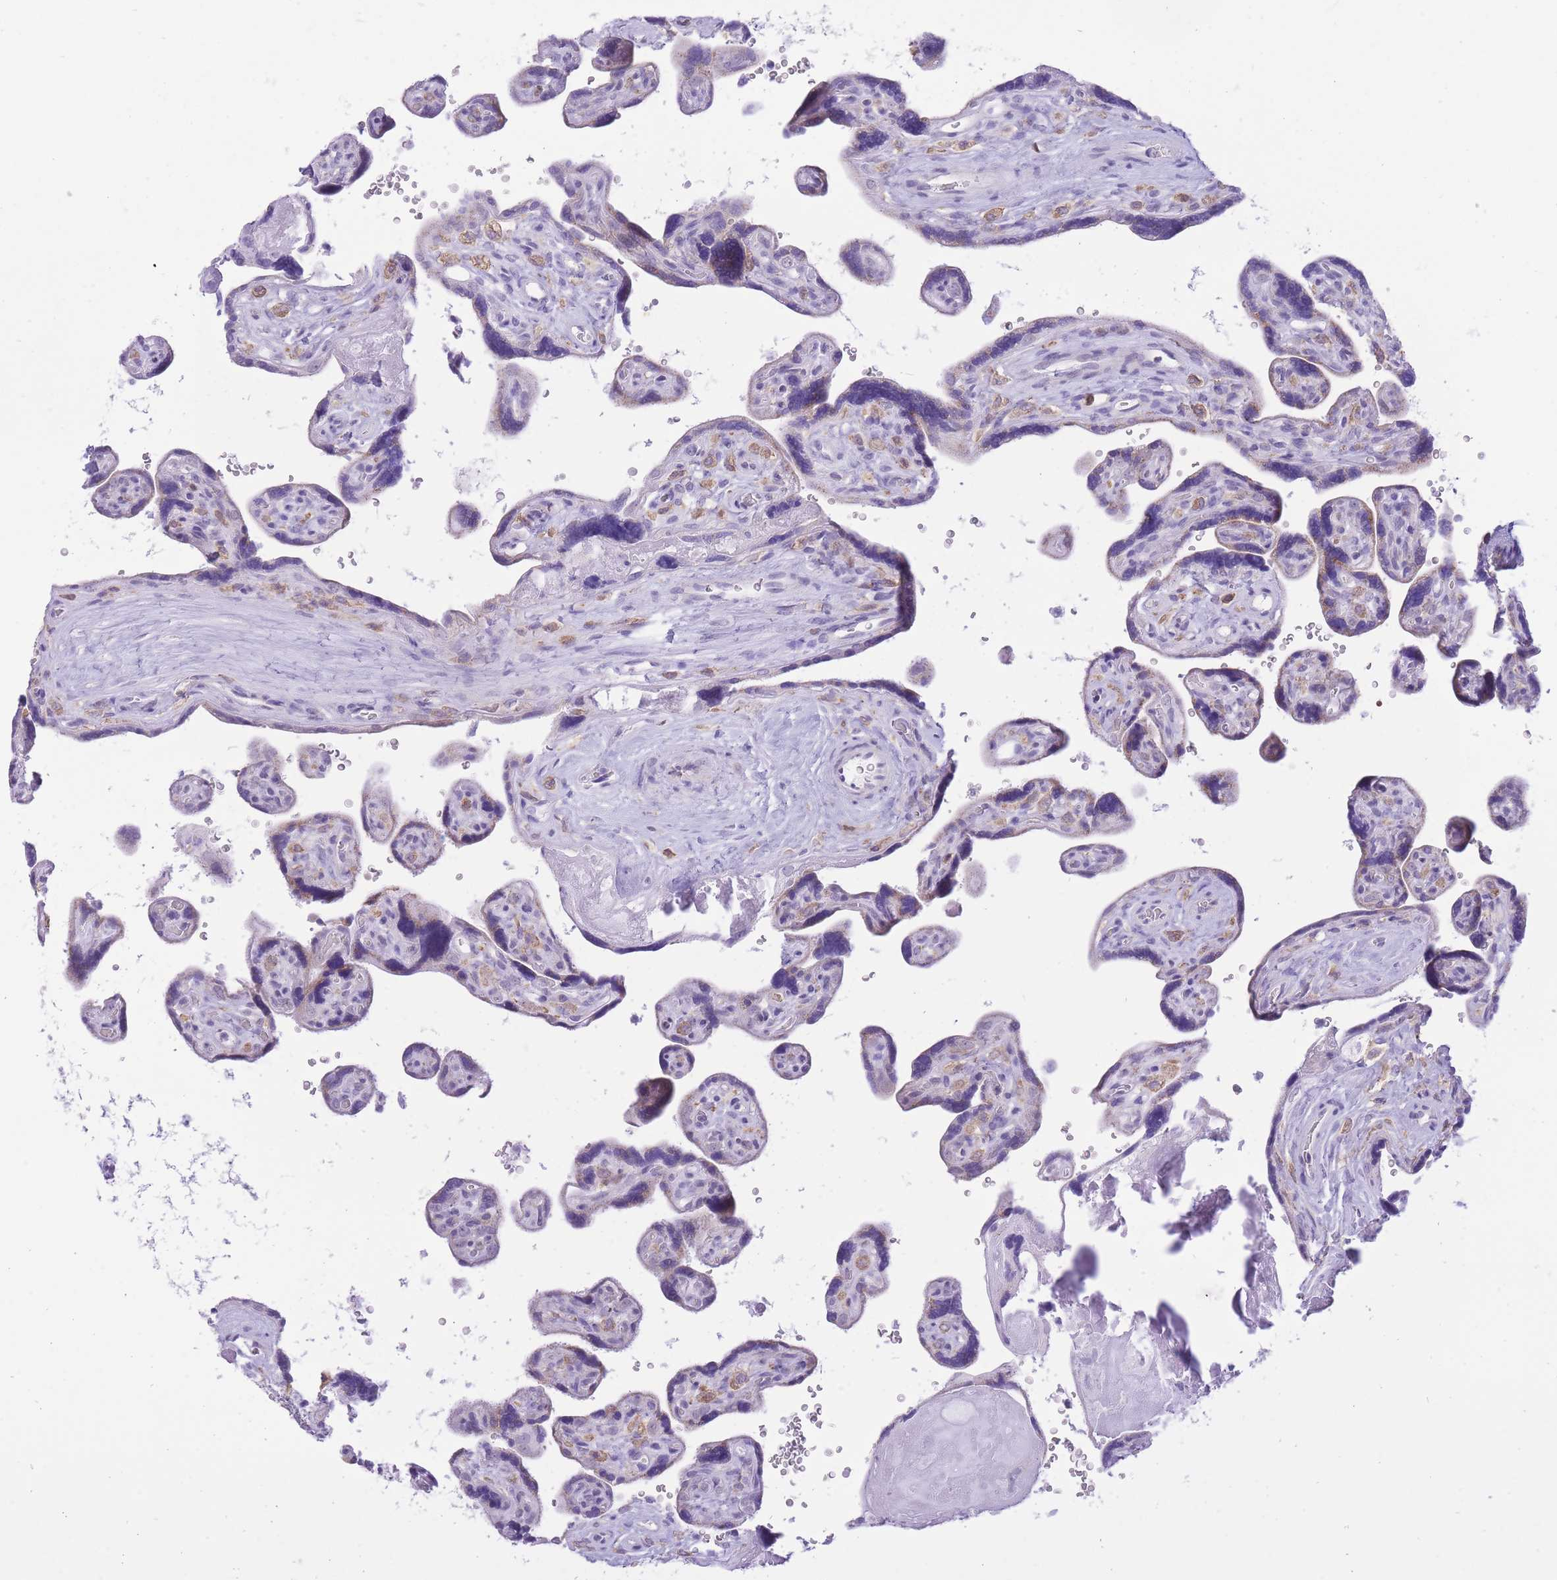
{"staining": {"intensity": "negative", "quantity": "none", "location": "none"}, "tissue": "placenta", "cell_type": "Decidual cells", "image_type": "normal", "snomed": [{"axis": "morphology", "description": "Normal tissue, NOS"}, {"axis": "topography", "description": "Placenta"}], "caption": "The immunohistochemistry image has no significant expression in decidual cells of placenta.", "gene": "DENND2D", "patient": {"sex": "female", "age": 39}}